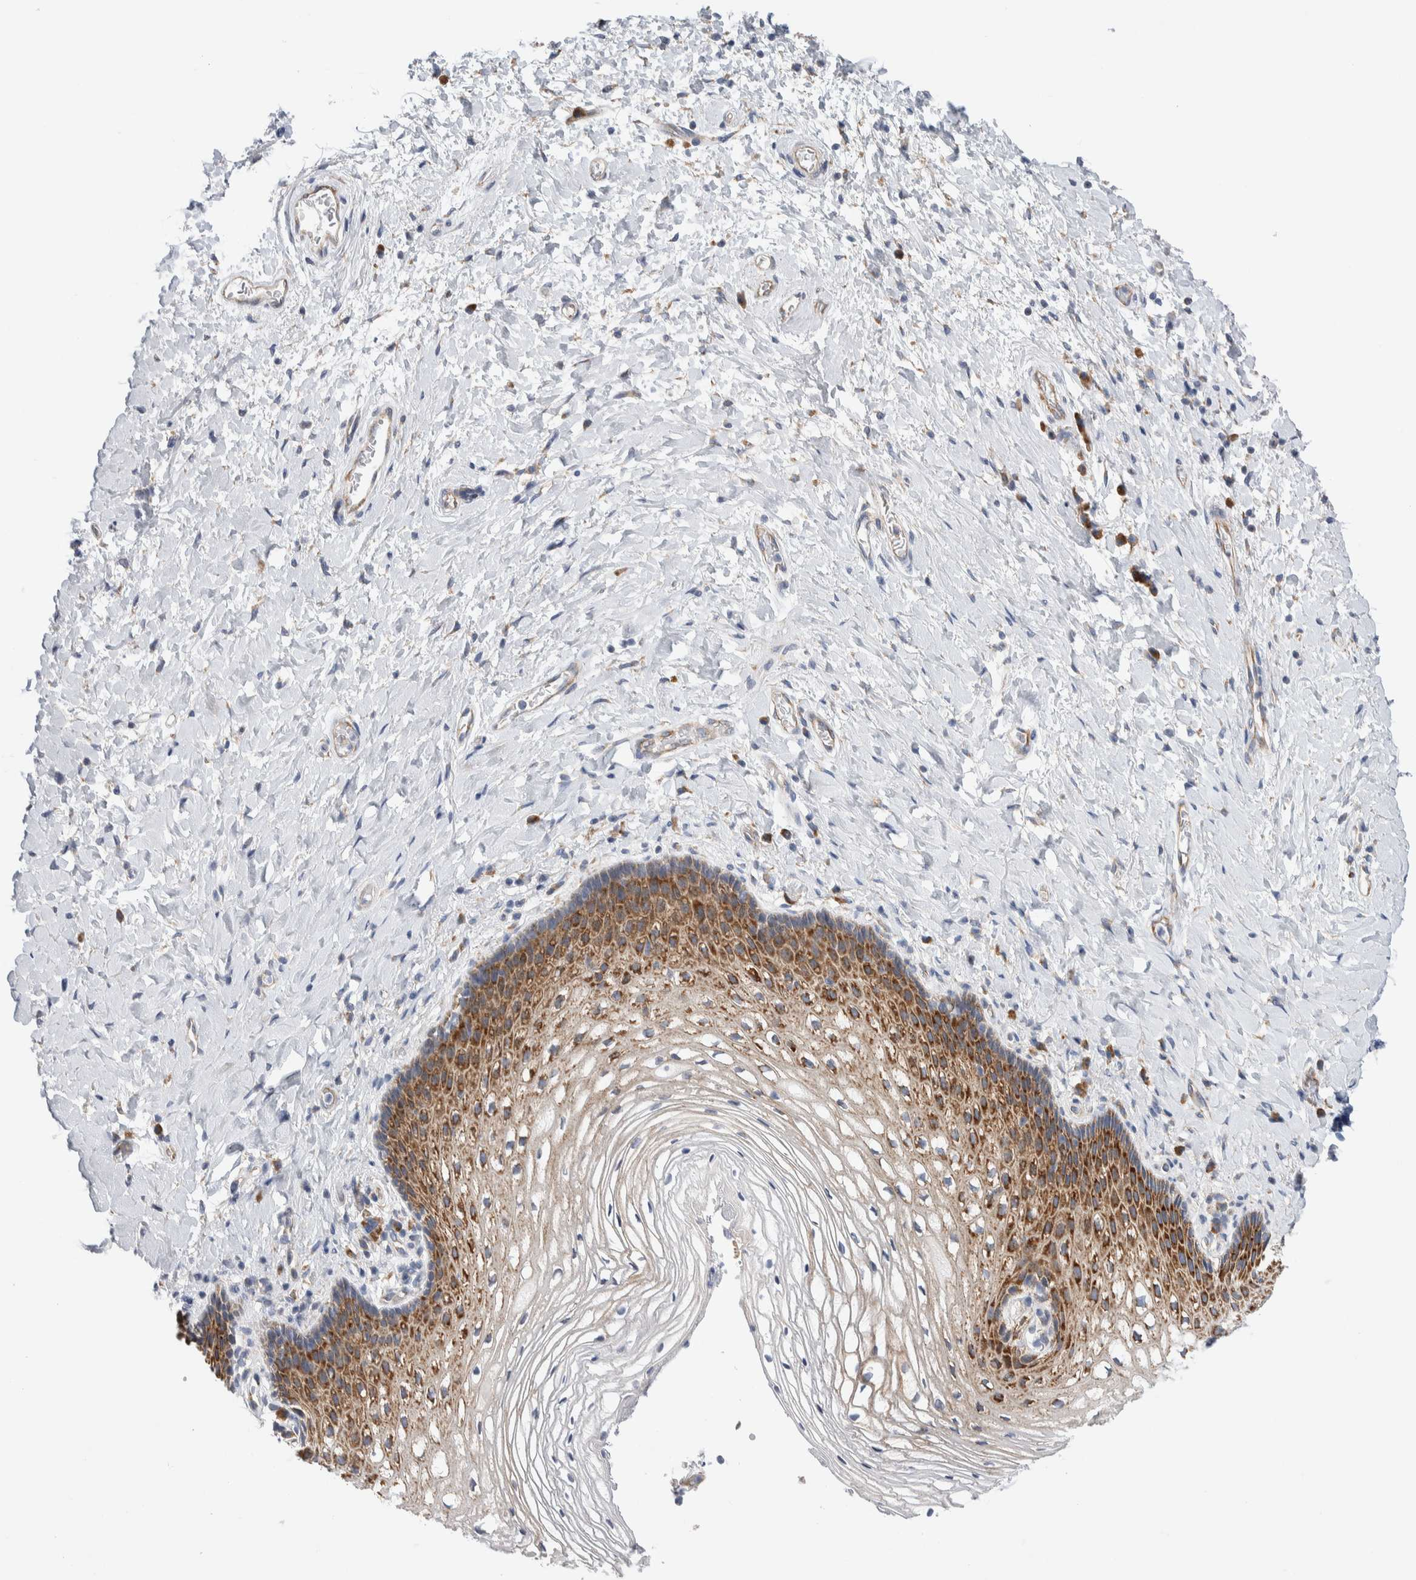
{"staining": {"intensity": "moderate", "quantity": ">75%", "location": "cytoplasmic/membranous"}, "tissue": "vagina", "cell_type": "Squamous epithelial cells", "image_type": "normal", "snomed": [{"axis": "morphology", "description": "Normal tissue, NOS"}, {"axis": "topography", "description": "Vagina"}], "caption": "Immunohistochemical staining of benign human vagina displays medium levels of moderate cytoplasmic/membranous positivity in about >75% of squamous epithelial cells.", "gene": "RACK1", "patient": {"sex": "female", "age": 60}}